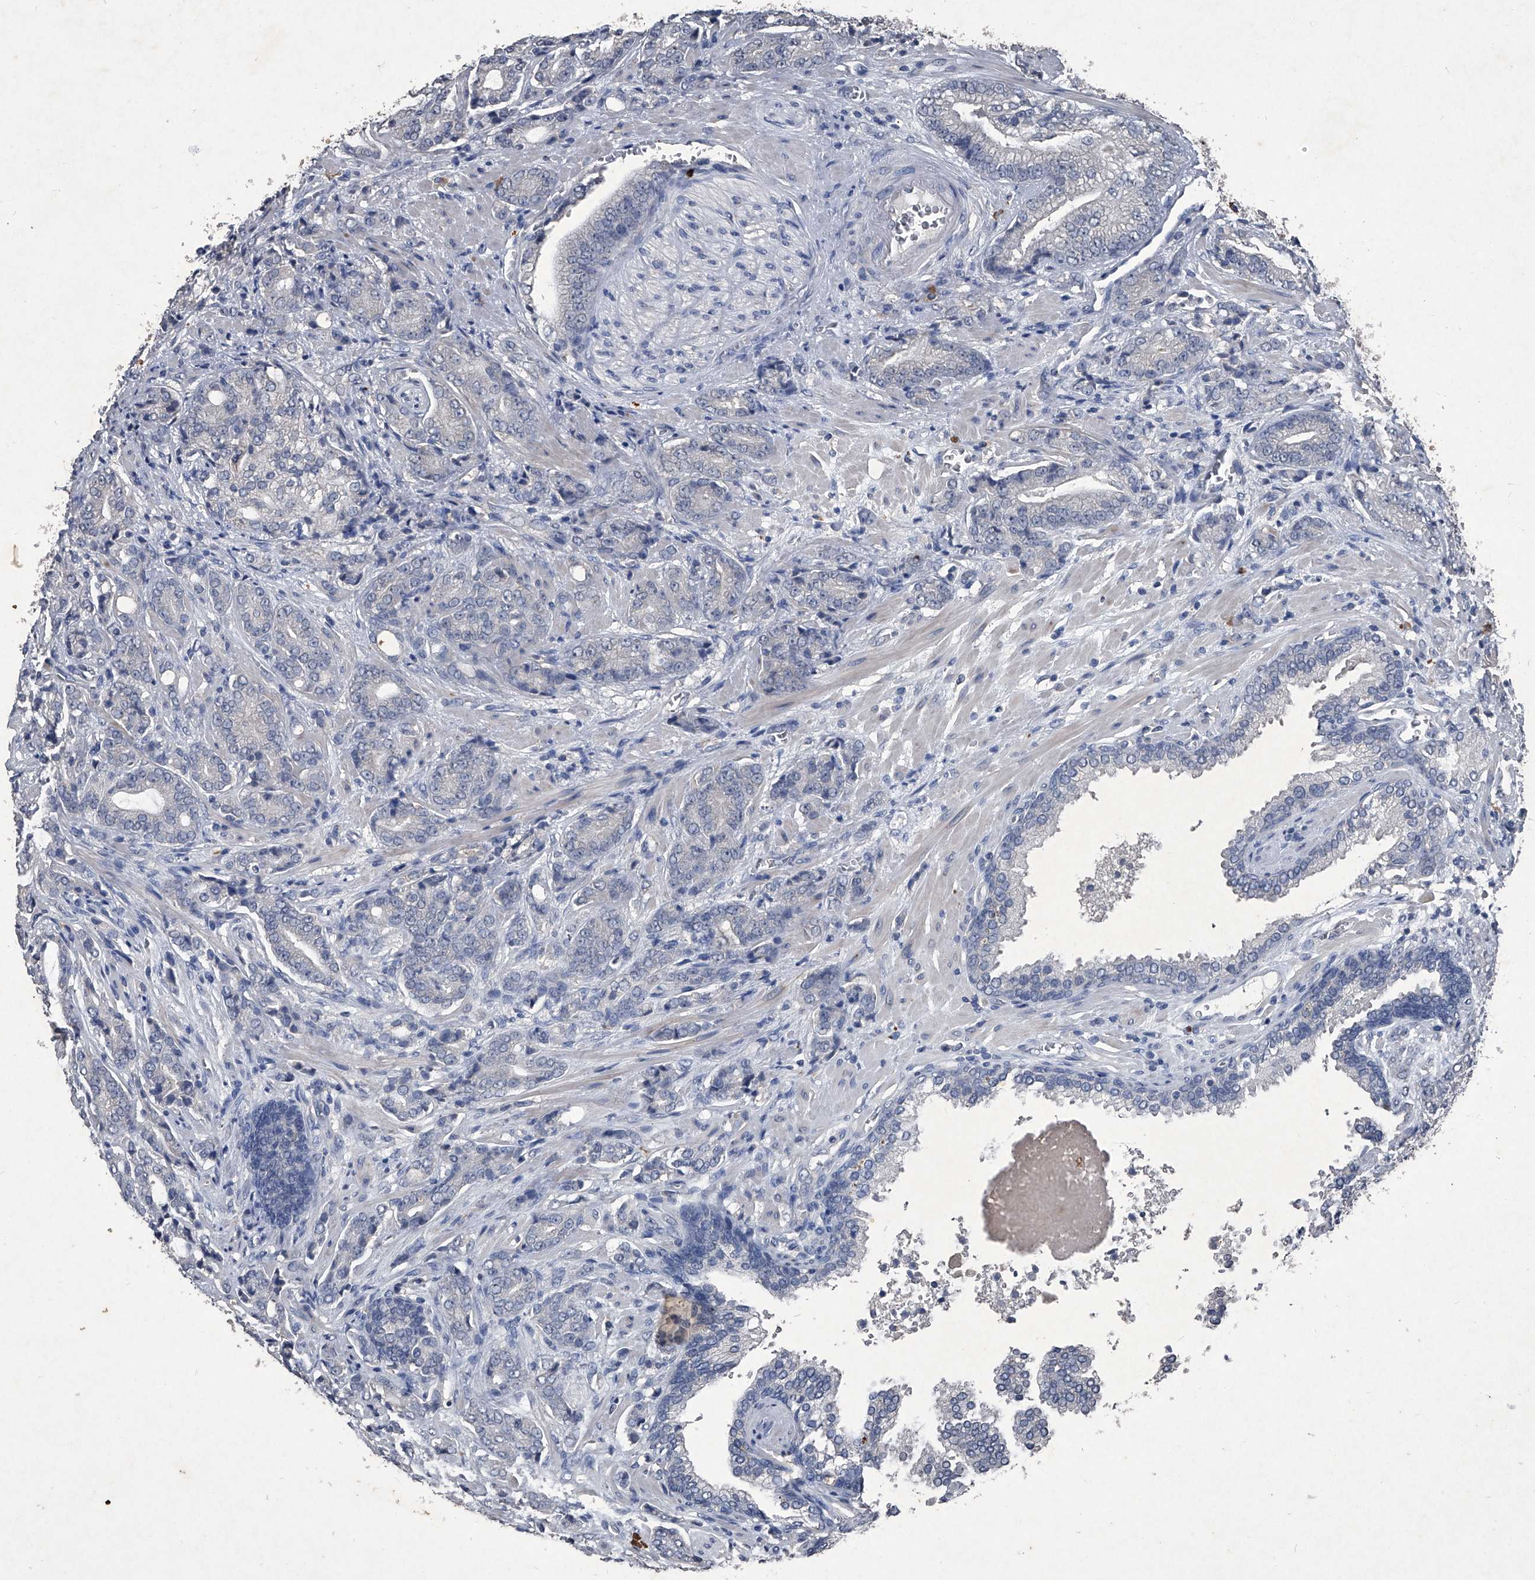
{"staining": {"intensity": "negative", "quantity": "none", "location": "none"}, "tissue": "prostate cancer", "cell_type": "Tumor cells", "image_type": "cancer", "snomed": [{"axis": "morphology", "description": "Adenocarcinoma, High grade"}, {"axis": "topography", "description": "Prostate"}], "caption": "A photomicrograph of human prostate high-grade adenocarcinoma is negative for staining in tumor cells.", "gene": "MAPKAP1", "patient": {"sex": "male", "age": 57}}